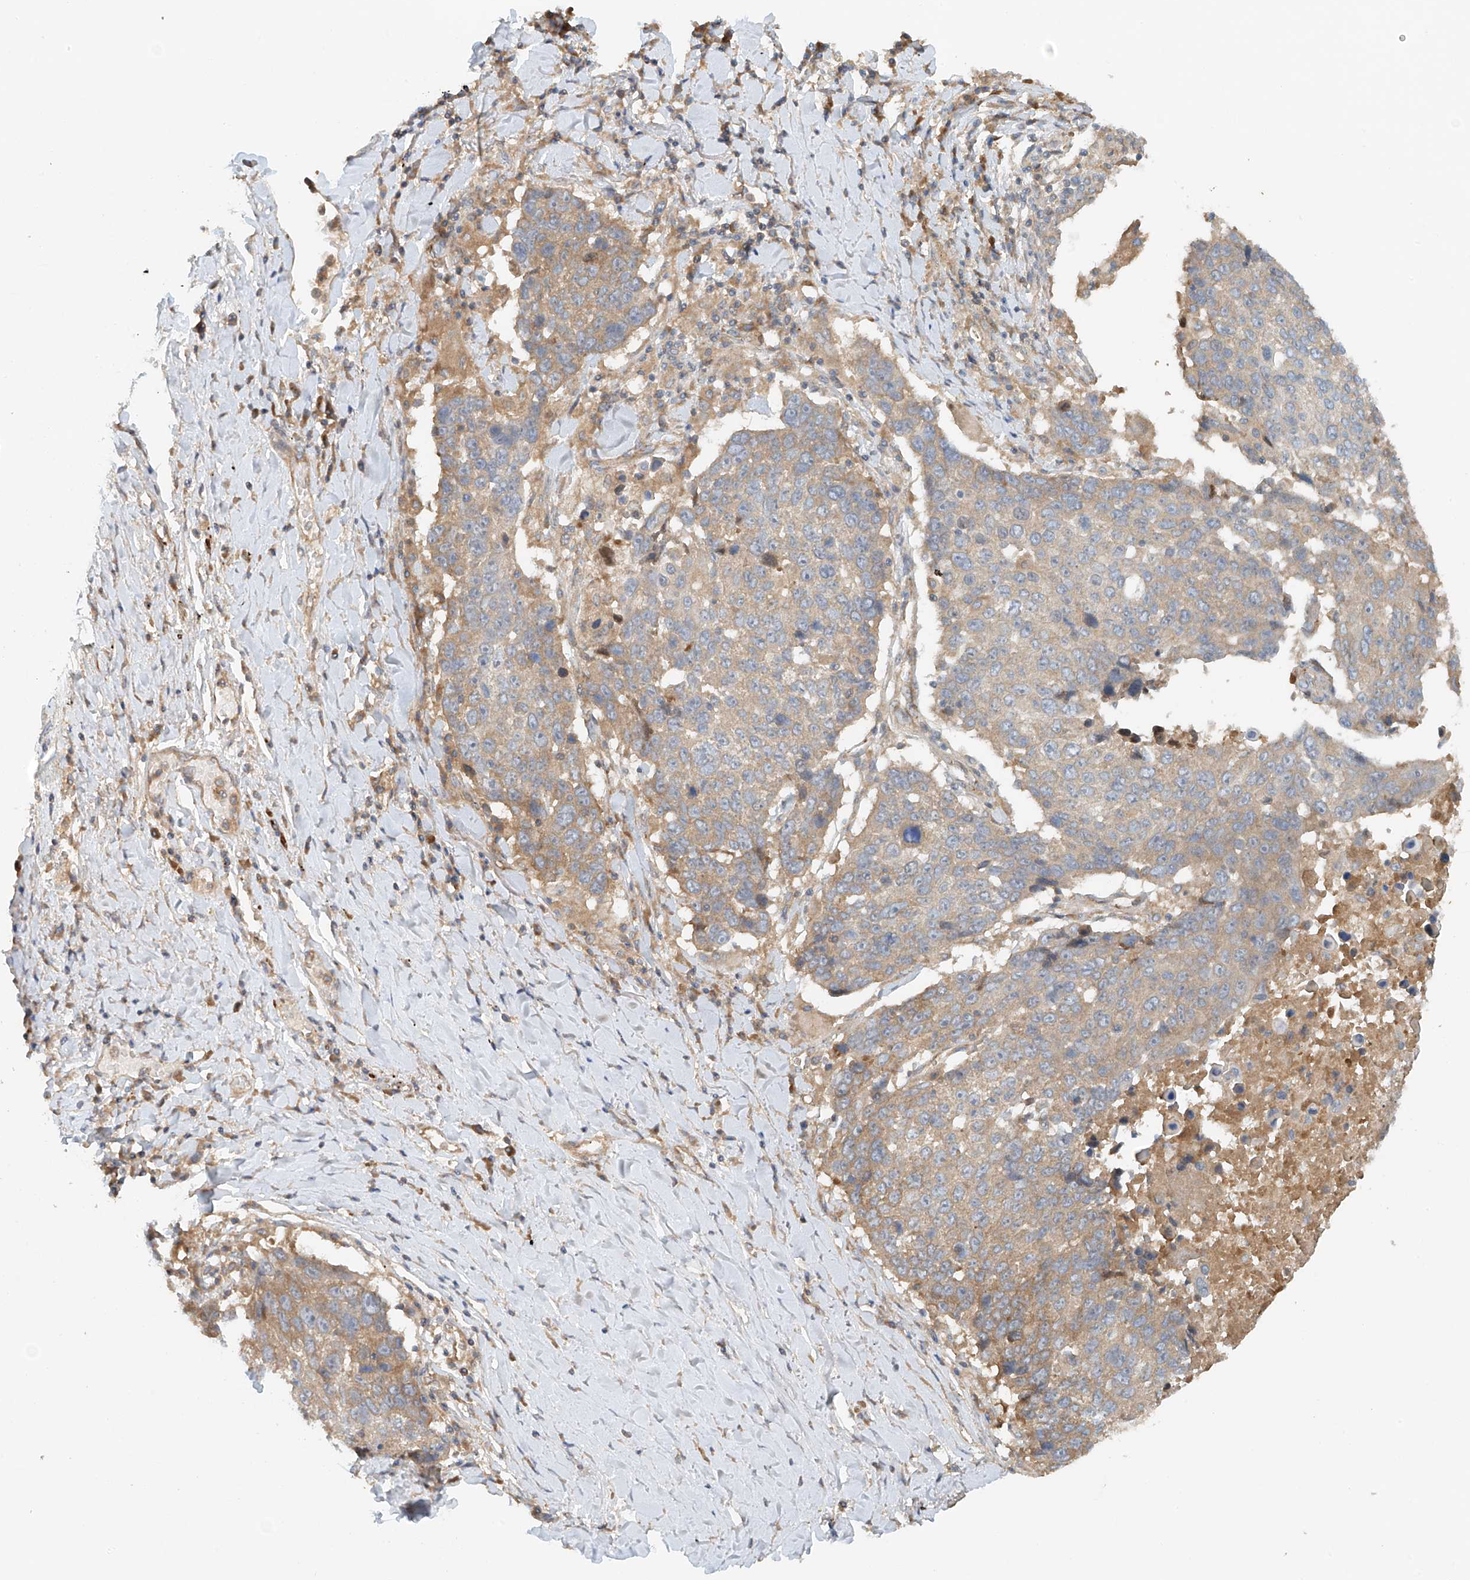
{"staining": {"intensity": "moderate", "quantity": "25%-75%", "location": "cytoplasmic/membranous"}, "tissue": "lung cancer", "cell_type": "Tumor cells", "image_type": "cancer", "snomed": [{"axis": "morphology", "description": "Squamous cell carcinoma, NOS"}, {"axis": "topography", "description": "Lung"}], "caption": "A photomicrograph of squamous cell carcinoma (lung) stained for a protein reveals moderate cytoplasmic/membranous brown staining in tumor cells. Immunohistochemistry (ihc) stains the protein of interest in brown and the nuclei are stained blue.", "gene": "LYRM9", "patient": {"sex": "male", "age": 66}}